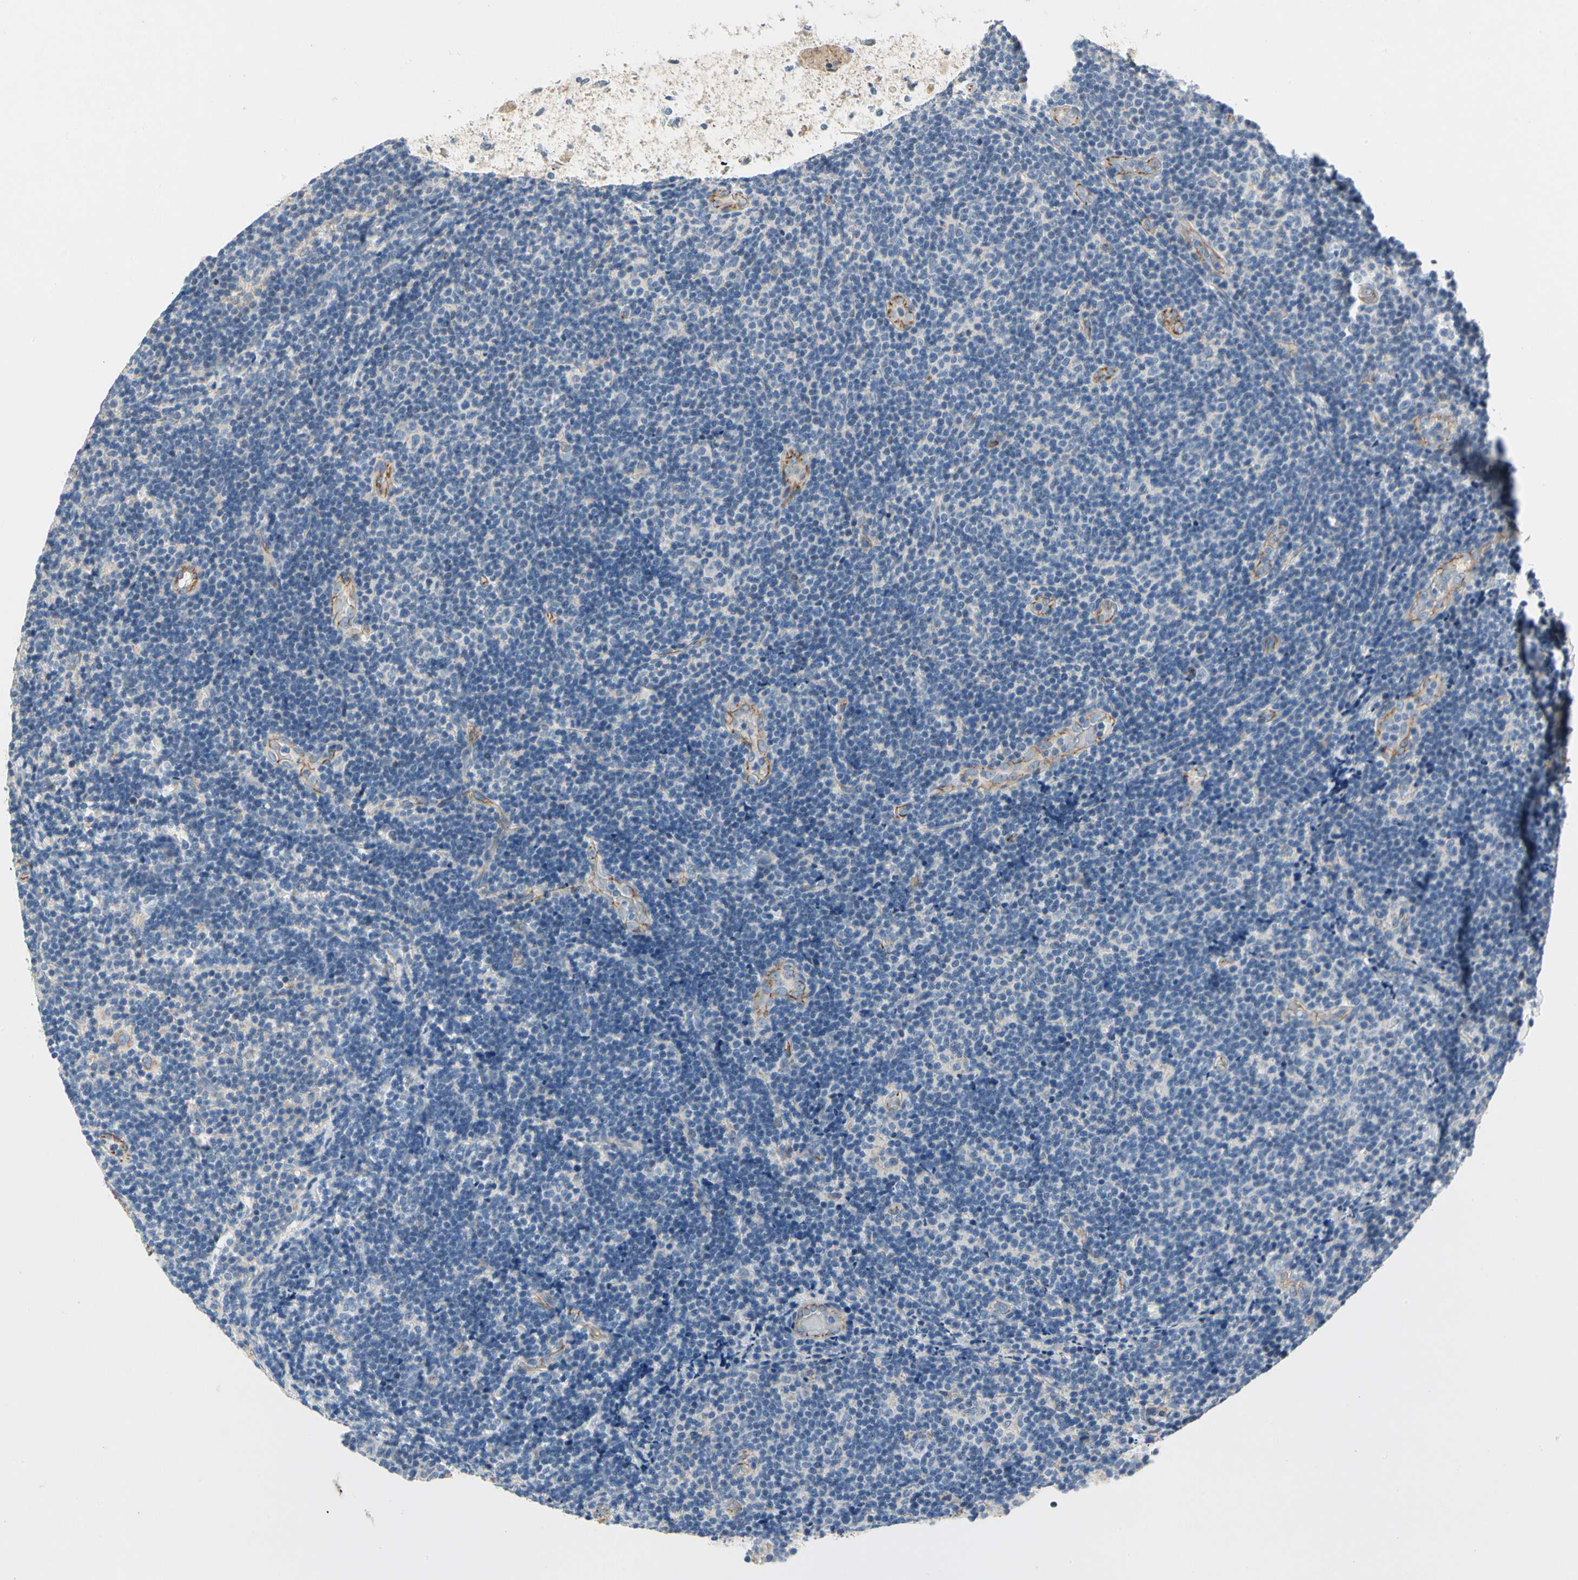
{"staining": {"intensity": "negative", "quantity": "none", "location": "none"}, "tissue": "lymphoma", "cell_type": "Tumor cells", "image_type": "cancer", "snomed": [{"axis": "morphology", "description": "Malignant lymphoma, non-Hodgkin's type, Low grade"}, {"axis": "topography", "description": "Lymph node"}], "caption": "Photomicrograph shows no significant protein expression in tumor cells of lymphoma.", "gene": "LGR6", "patient": {"sex": "male", "age": 83}}